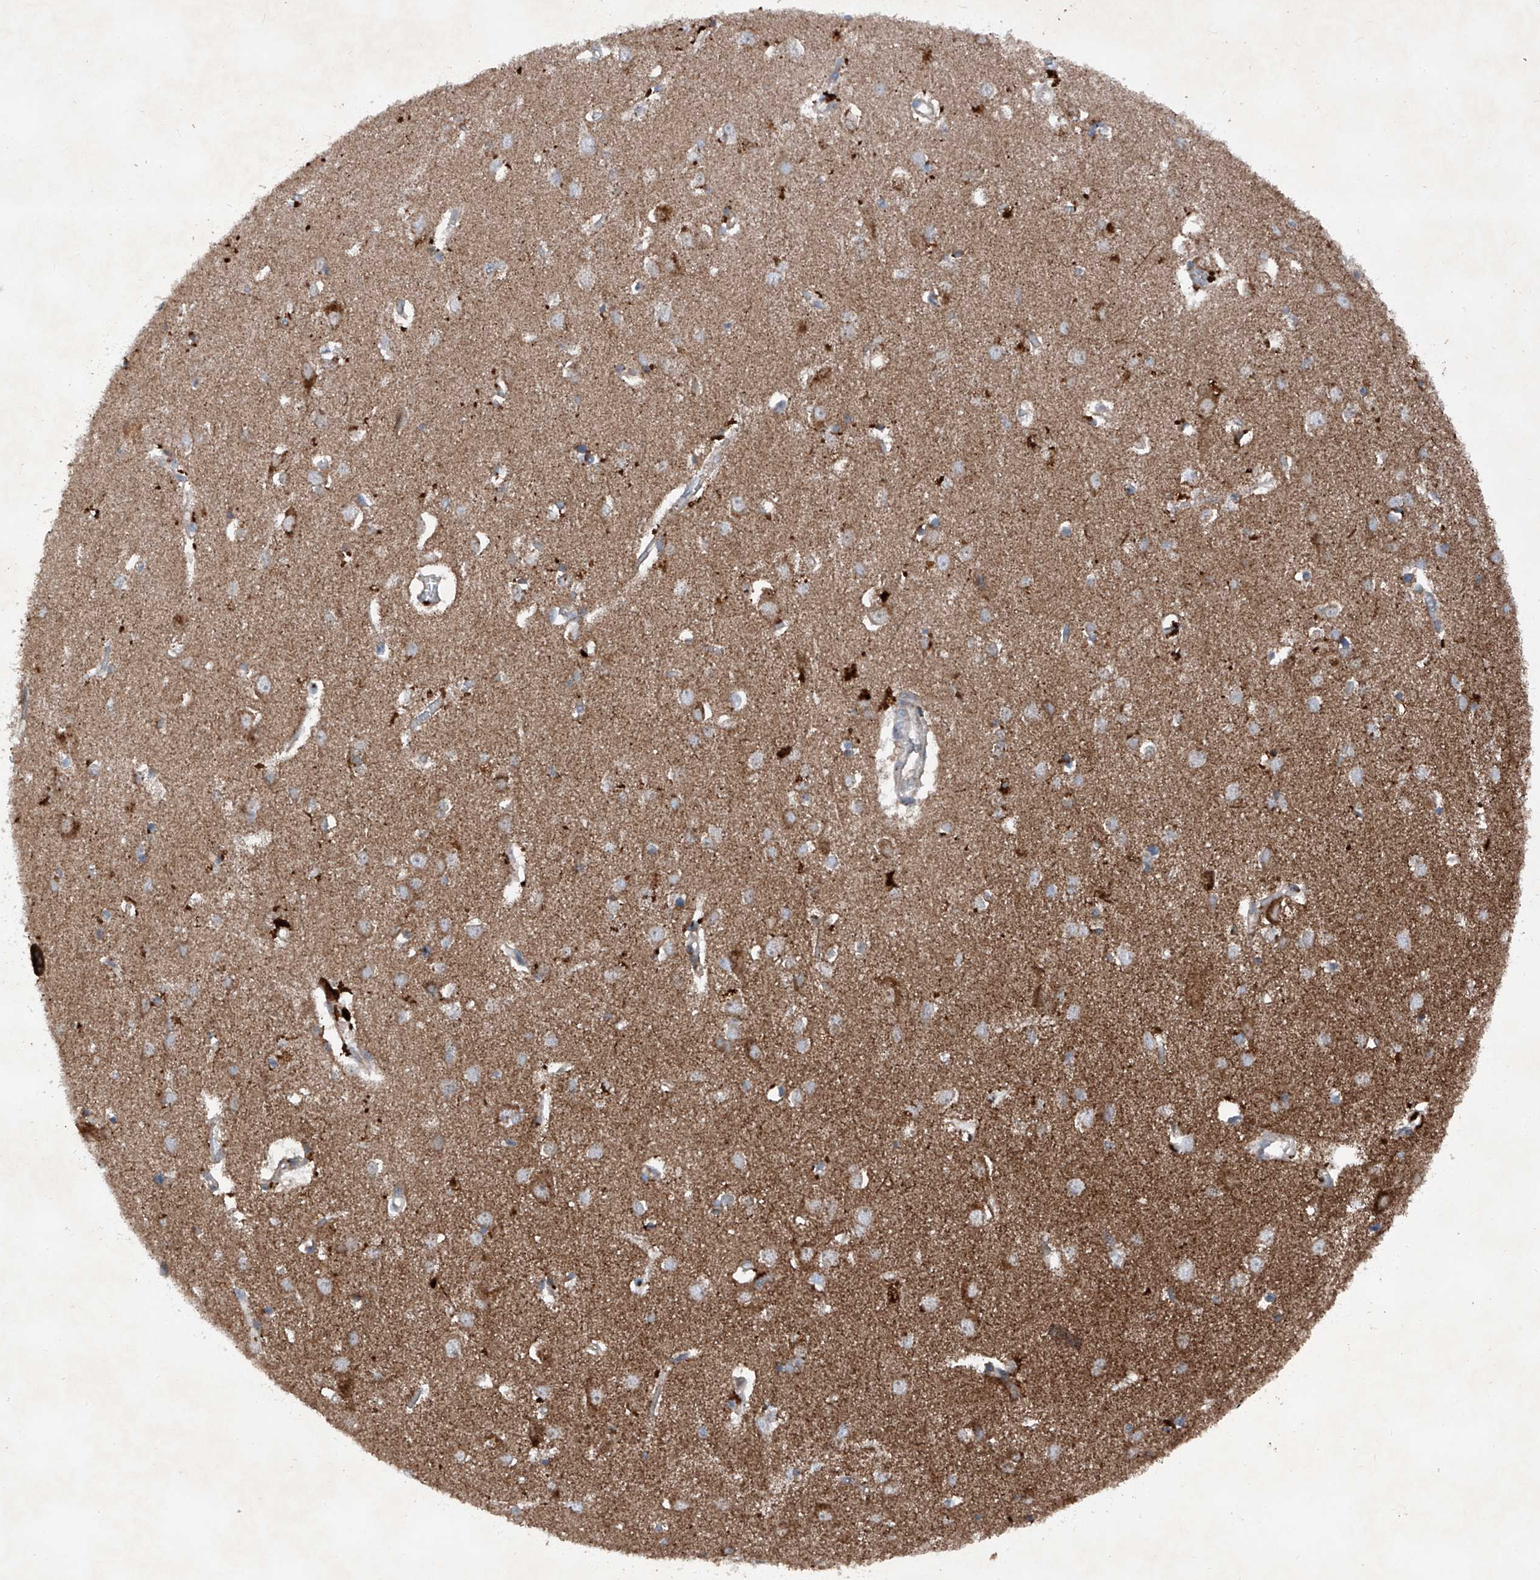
{"staining": {"intensity": "moderate", "quantity": ">75%", "location": "cytoplasmic/membranous"}, "tissue": "cerebral cortex", "cell_type": "Endothelial cells", "image_type": "normal", "snomed": [{"axis": "morphology", "description": "Normal tissue, NOS"}, {"axis": "topography", "description": "Cerebral cortex"}], "caption": "Protein staining by IHC demonstrates moderate cytoplasmic/membranous staining in approximately >75% of endothelial cells in unremarkable cerebral cortex. (brown staining indicates protein expression, while blue staining denotes nuclei).", "gene": "DAD1", "patient": {"sex": "female", "age": 64}}